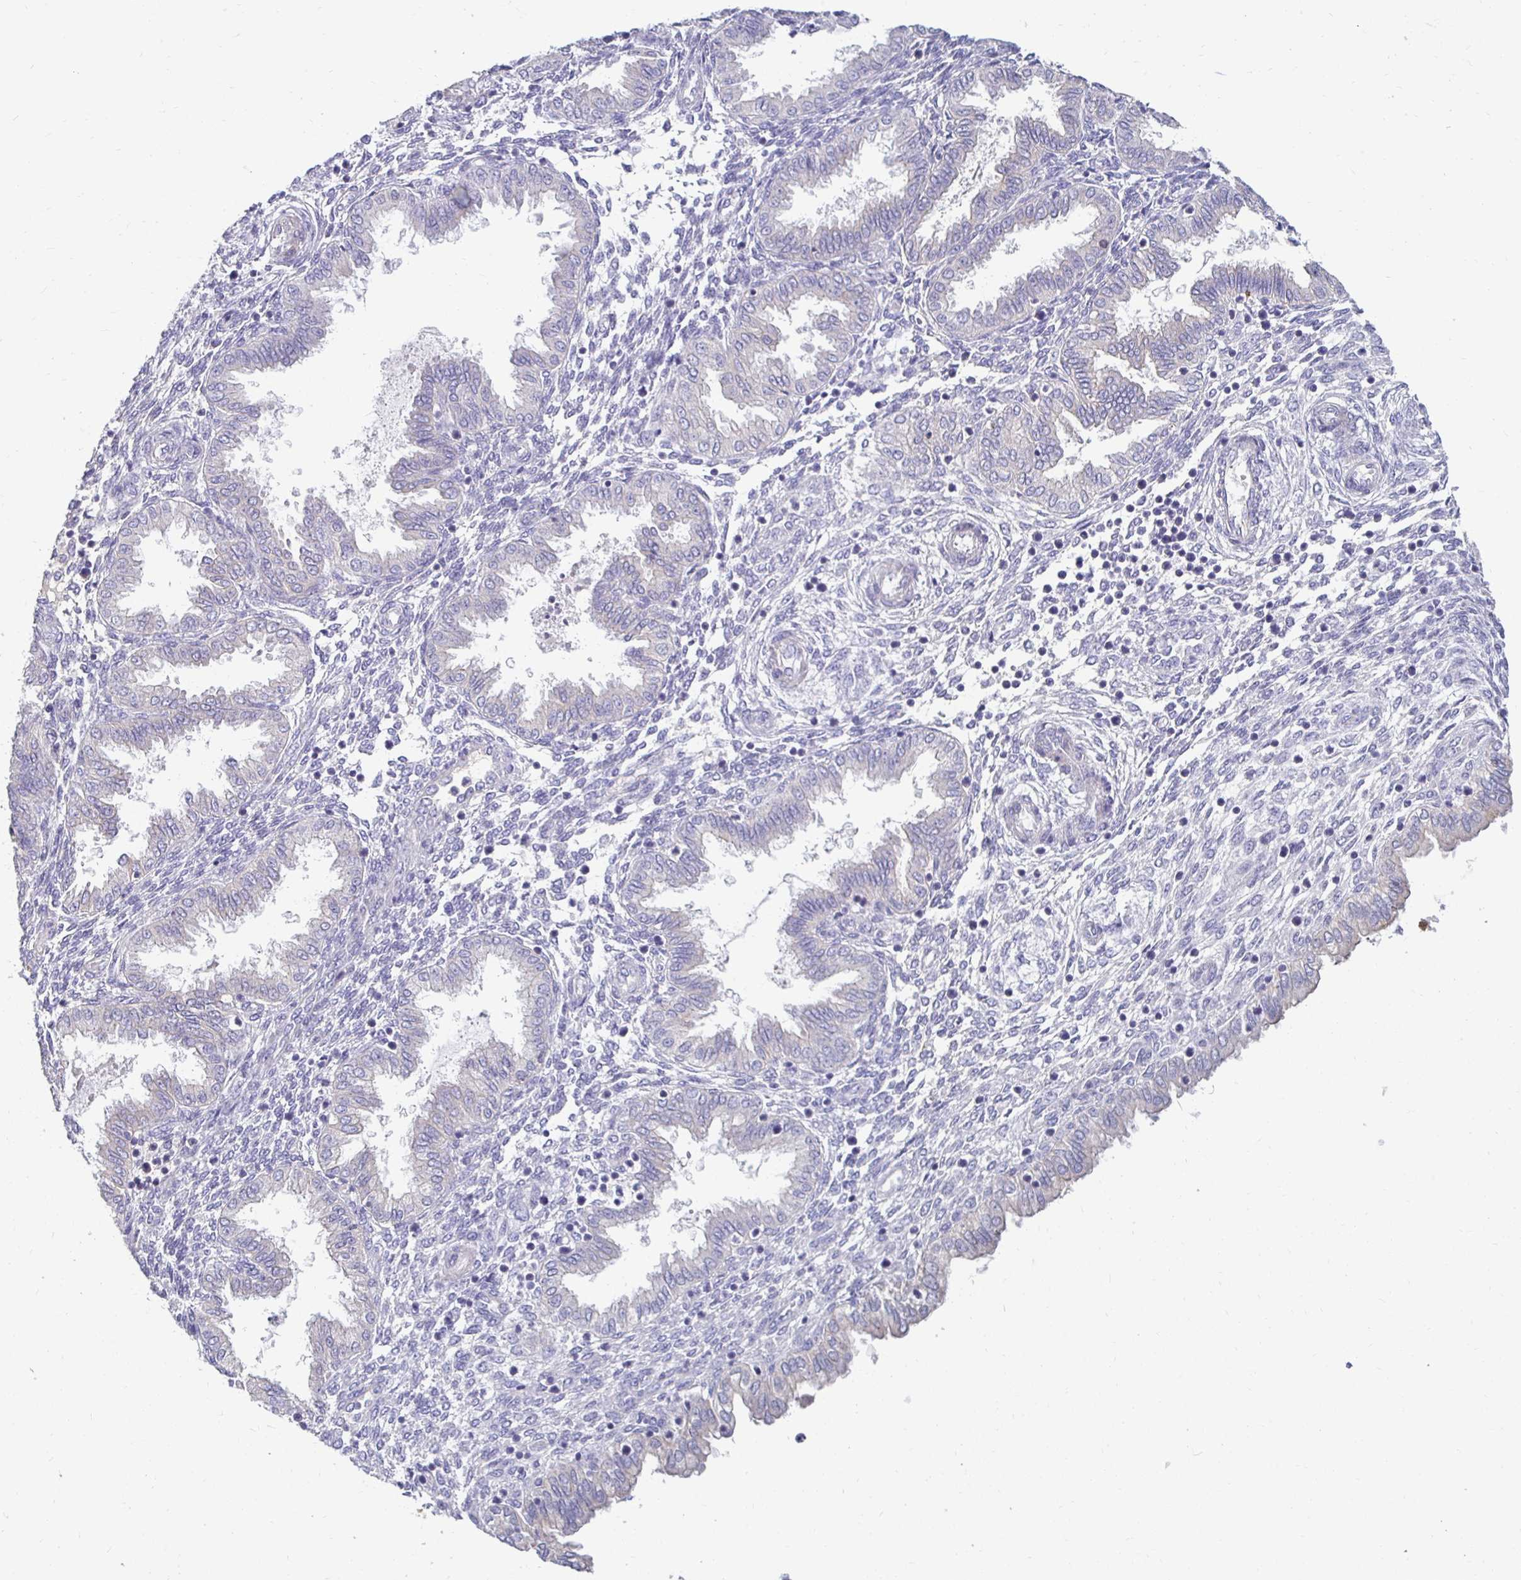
{"staining": {"intensity": "negative", "quantity": "none", "location": "none"}, "tissue": "endometrium", "cell_type": "Cells in endometrial stroma", "image_type": "normal", "snomed": [{"axis": "morphology", "description": "Normal tissue, NOS"}, {"axis": "topography", "description": "Endometrium"}], "caption": "DAB (3,3'-diaminobenzidine) immunohistochemical staining of benign endometrium shows no significant expression in cells in endometrial stroma.", "gene": "AKAP6", "patient": {"sex": "female", "age": 33}}